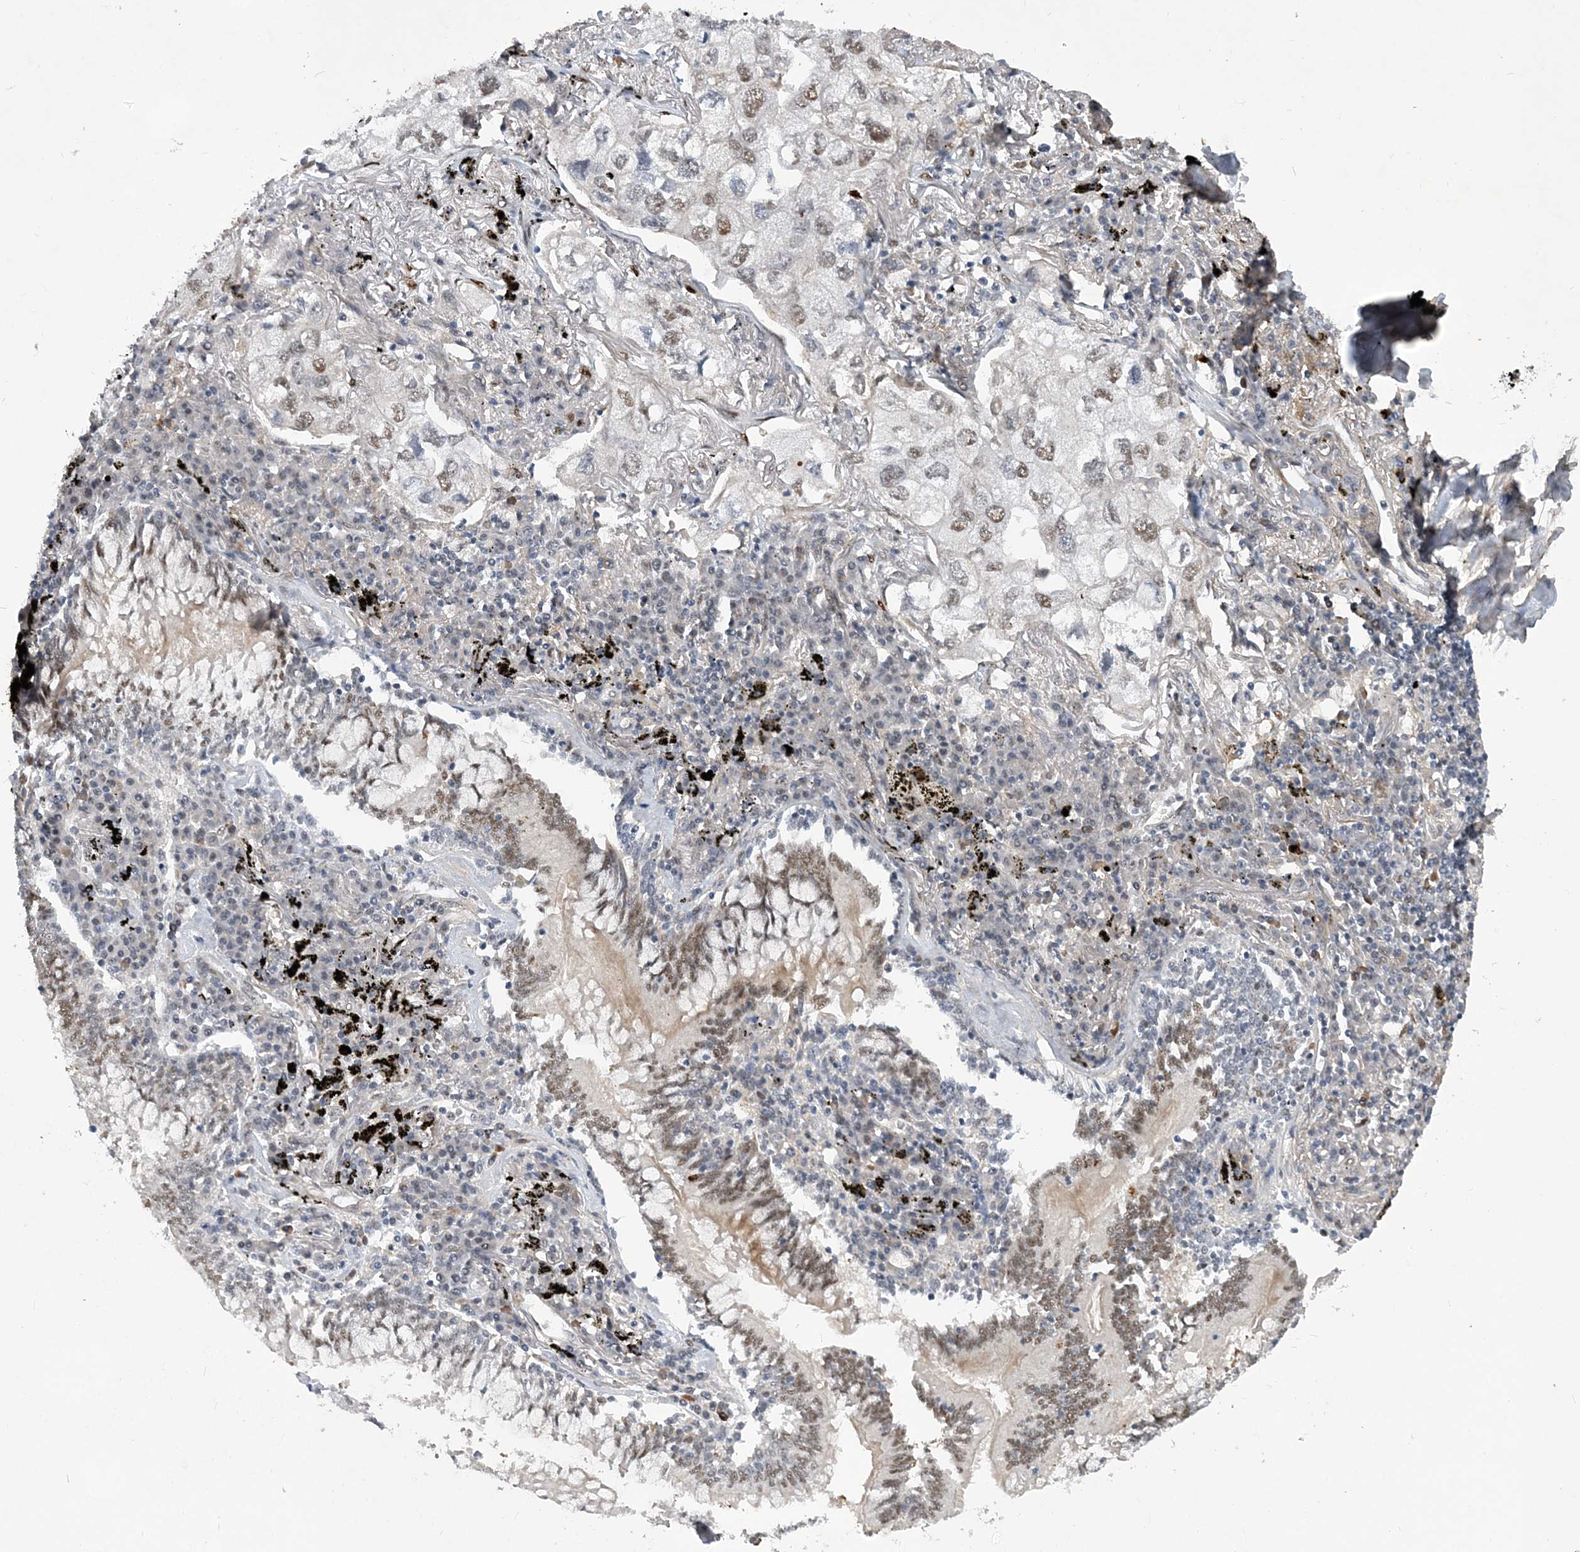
{"staining": {"intensity": "weak", "quantity": "25%-75%", "location": "nuclear"}, "tissue": "lung cancer", "cell_type": "Tumor cells", "image_type": "cancer", "snomed": [{"axis": "morphology", "description": "Adenocarcinoma, NOS"}, {"axis": "topography", "description": "Lung"}], "caption": "The histopathology image shows immunohistochemical staining of adenocarcinoma (lung). There is weak nuclear expression is seen in about 25%-75% of tumor cells. Using DAB (brown) and hematoxylin (blue) stains, captured at high magnification using brightfield microscopy.", "gene": "FAM217A", "patient": {"sex": "male", "age": 65}}